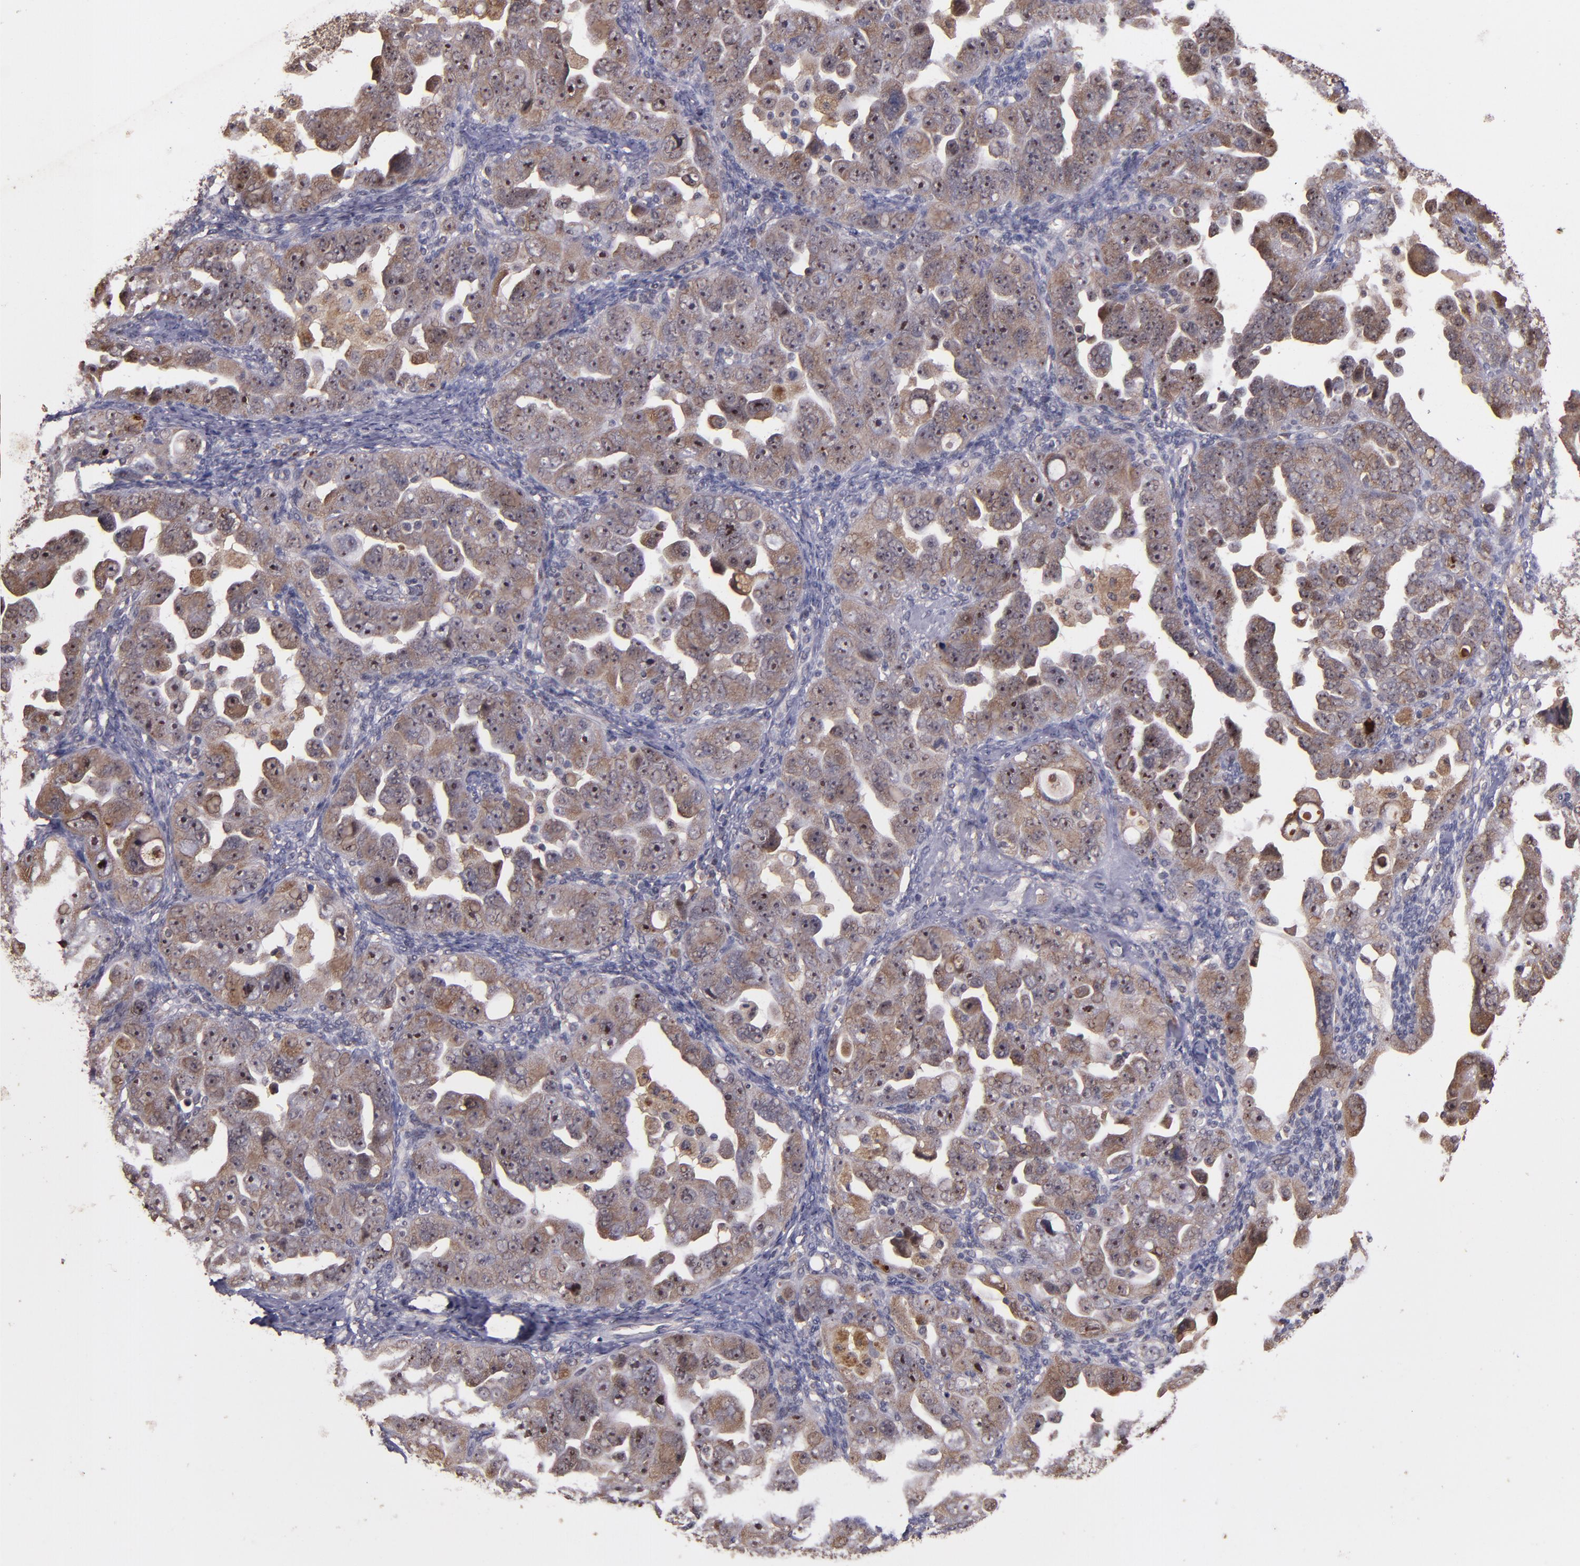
{"staining": {"intensity": "moderate", "quantity": ">75%", "location": "cytoplasmic/membranous"}, "tissue": "ovarian cancer", "cell_type": "Tumor cells", "image_type": "cancer", "snomed": [{"axis": "morphology", "description": "Cystadenocarcinoma, serous, NOS"}, {"axis": "topography", "description": "Ovary"}], "caption": "Brown immunohistochemical staining in ovarian cancer (serous cystadenocarcinoma) shows moderate cytoplasmic/membranous expression in about >75% of tumor cells.", "gene": "RIOK3", "patient": {"sex": "female", "age": 66}}